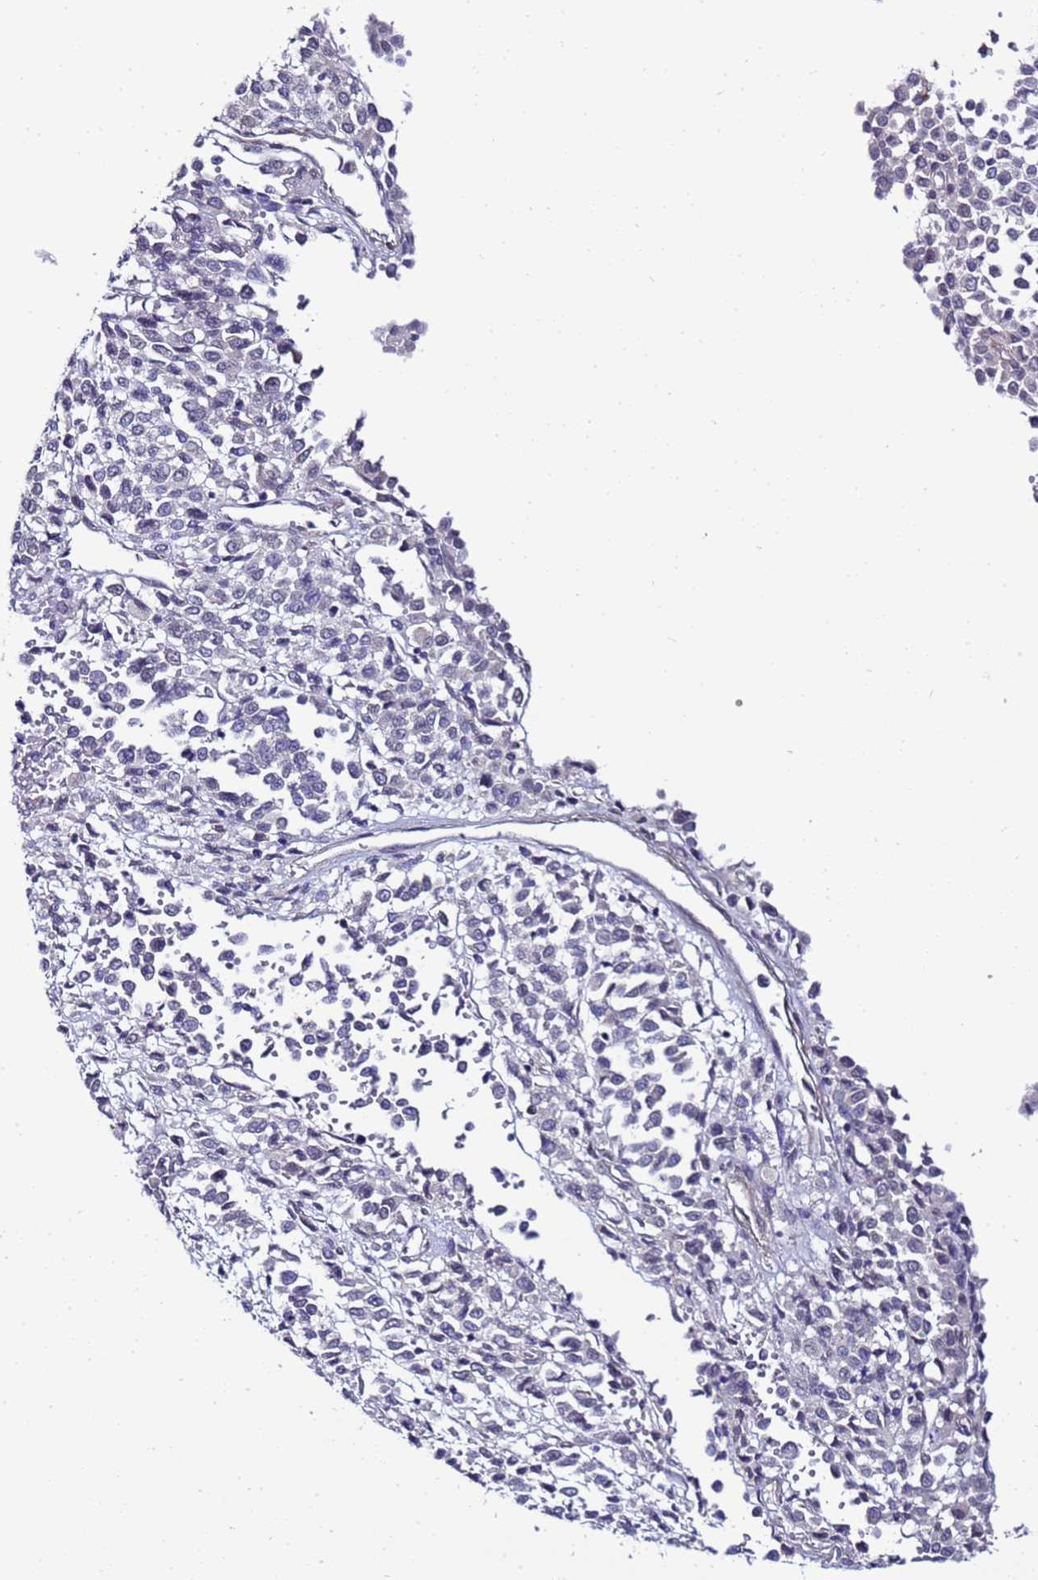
{"staining": {"intensity": "negative", "quantity": "none", "location": "none"}, "tissue": "melanoma", "cell_type": "Tumor cells", "image_type": "cancer", "snomed": [{"axis": "morphology", "description": "Malignant melanoma, Metastatic site"}, {"axis": "topography", "description": "Pancreas"}], "caption": "Immunohistochemistry (IHC) of melanoma reveals no positivity in tumor cells.", "gene": "FAM166B", "patient": {"sex": "female", "age": 30}}